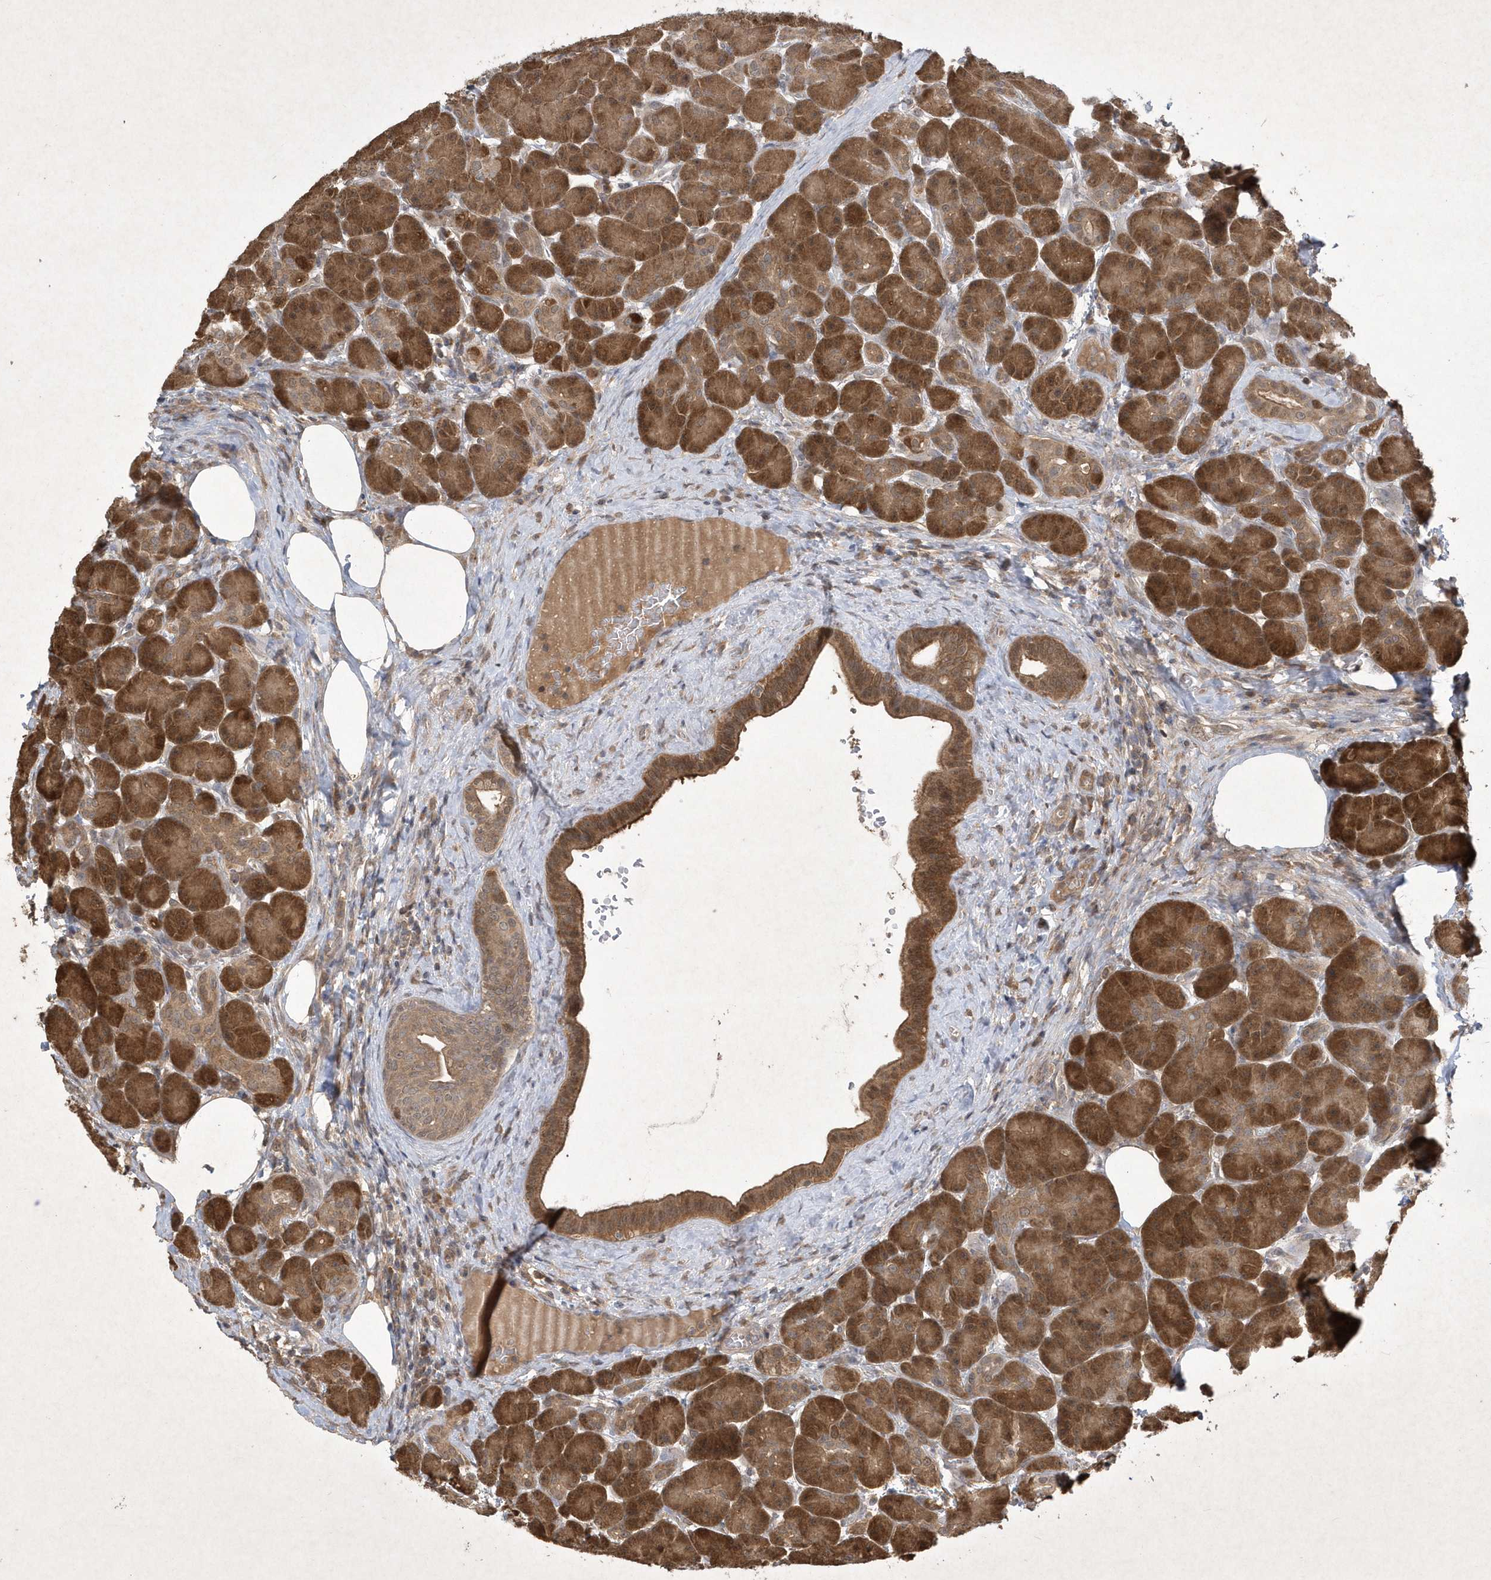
{"staining": {"intensity": "moderate", "quantity": ">75%", "location": "cytoplasmic/membranous"}, "tissue": "pancreas", "cell_type": "Exocrine glandular cells", "image_type": "normal", "snomed": [{"axis": "morphology", "description": "Normal tissue, NOS"}, {"axis": "topography", "description": "Pancreas"}], "caption": "Protein staining of benign pancreas reveals moderate cytoplasmic/membranous expression in approximately >75% of exocrine glandular cells. (DAB IHC with brightfield microscopy, high magnification).", "gene": "AKR7A2", "patient": {"sex": "male", "age": 63}}